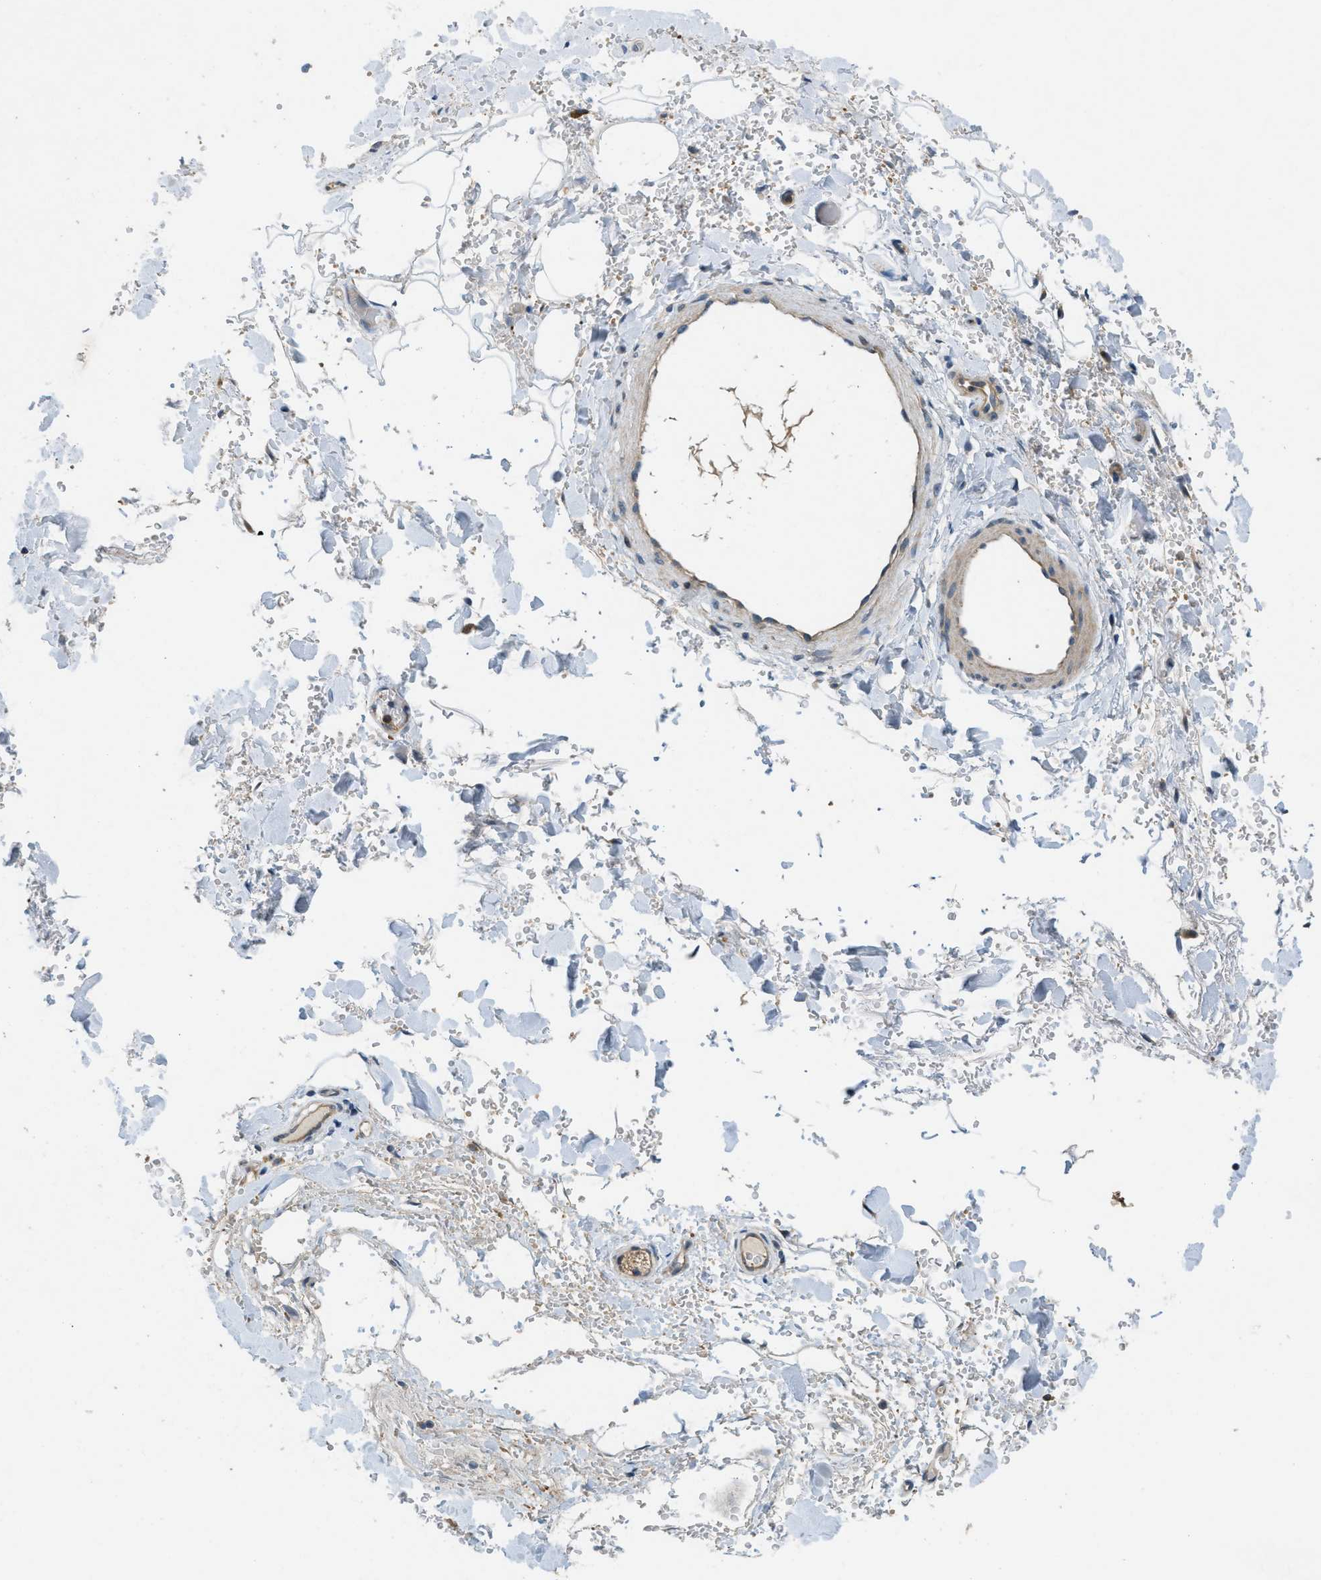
{"staining": {"intensity": "negative", "quantity": "none", "location": "none"}, "tissue": "adipose tissue", "cell_type": "Adipocytes", "image_type": "normal", "snomed": [{"axis": "morphology", "description": "Normal tissue, NOS"}, {"axis": "morphology", "description": "Carcinoma, NOS"}, {"axis": "topography", "description": "Pancreas"}, {"axis": "topography", "description": "Peripheral nerve tissue"}], "caption": "The image exhibits no staining of adipocytes in benign adipose tissue.", "gene": "ADCY6", "patient": {"sex": "female", "age": 29}}